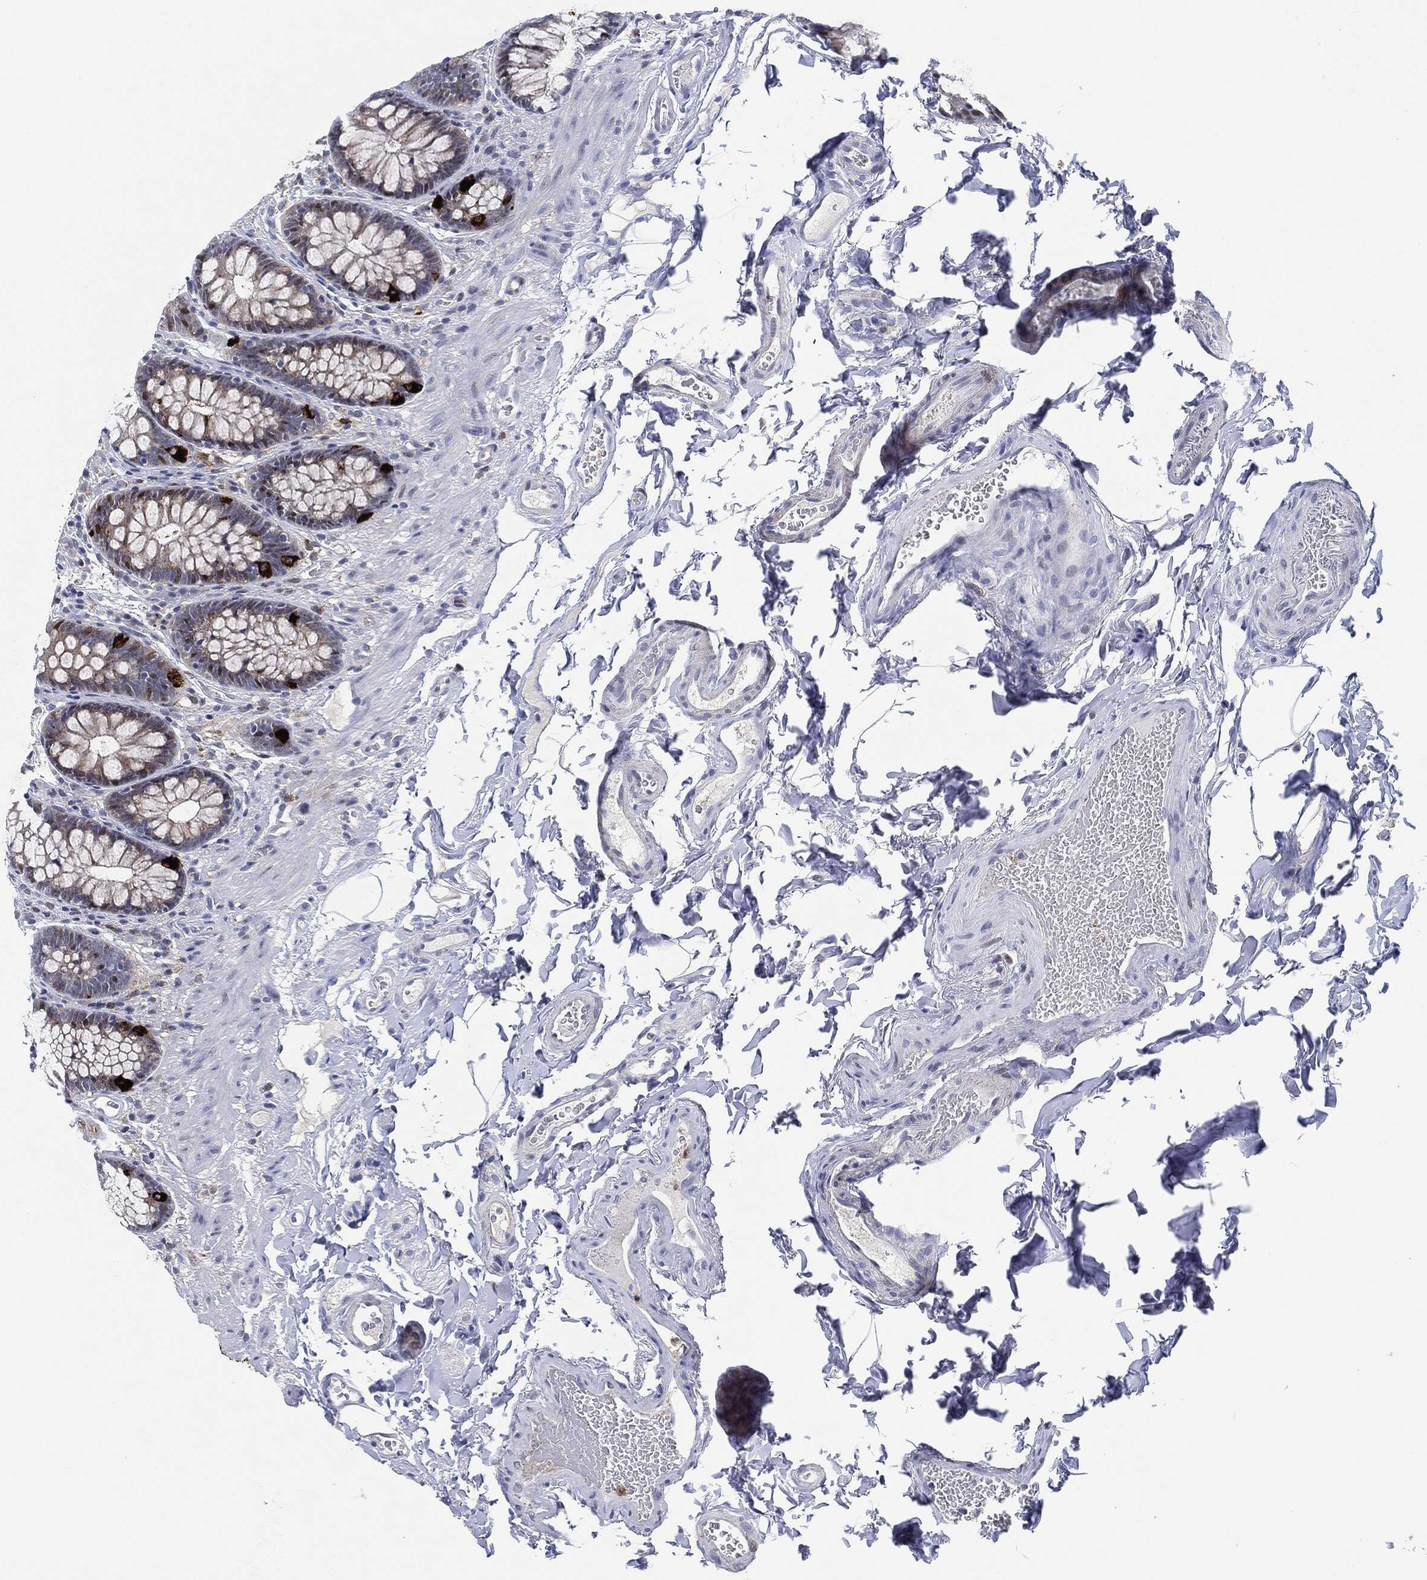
{"staining": {"intensity": "negative", "quantity": "none", "location": "none"}, "tissue": "colon", "cell_type": "Endothelial cells", "image_type": "normal", "snomed": [{"axis": "morphology", "description": "Normal tissue, NOS"}, {"axis": "topography", "description": "Colon"}], "caption": "There is no significant positivity in endothelial cells of colon. (Brightfield microscopy of DAB IHC at high magnification).", "gene": "NANOS3", "patient": {"sex": "female", "age": 86}}